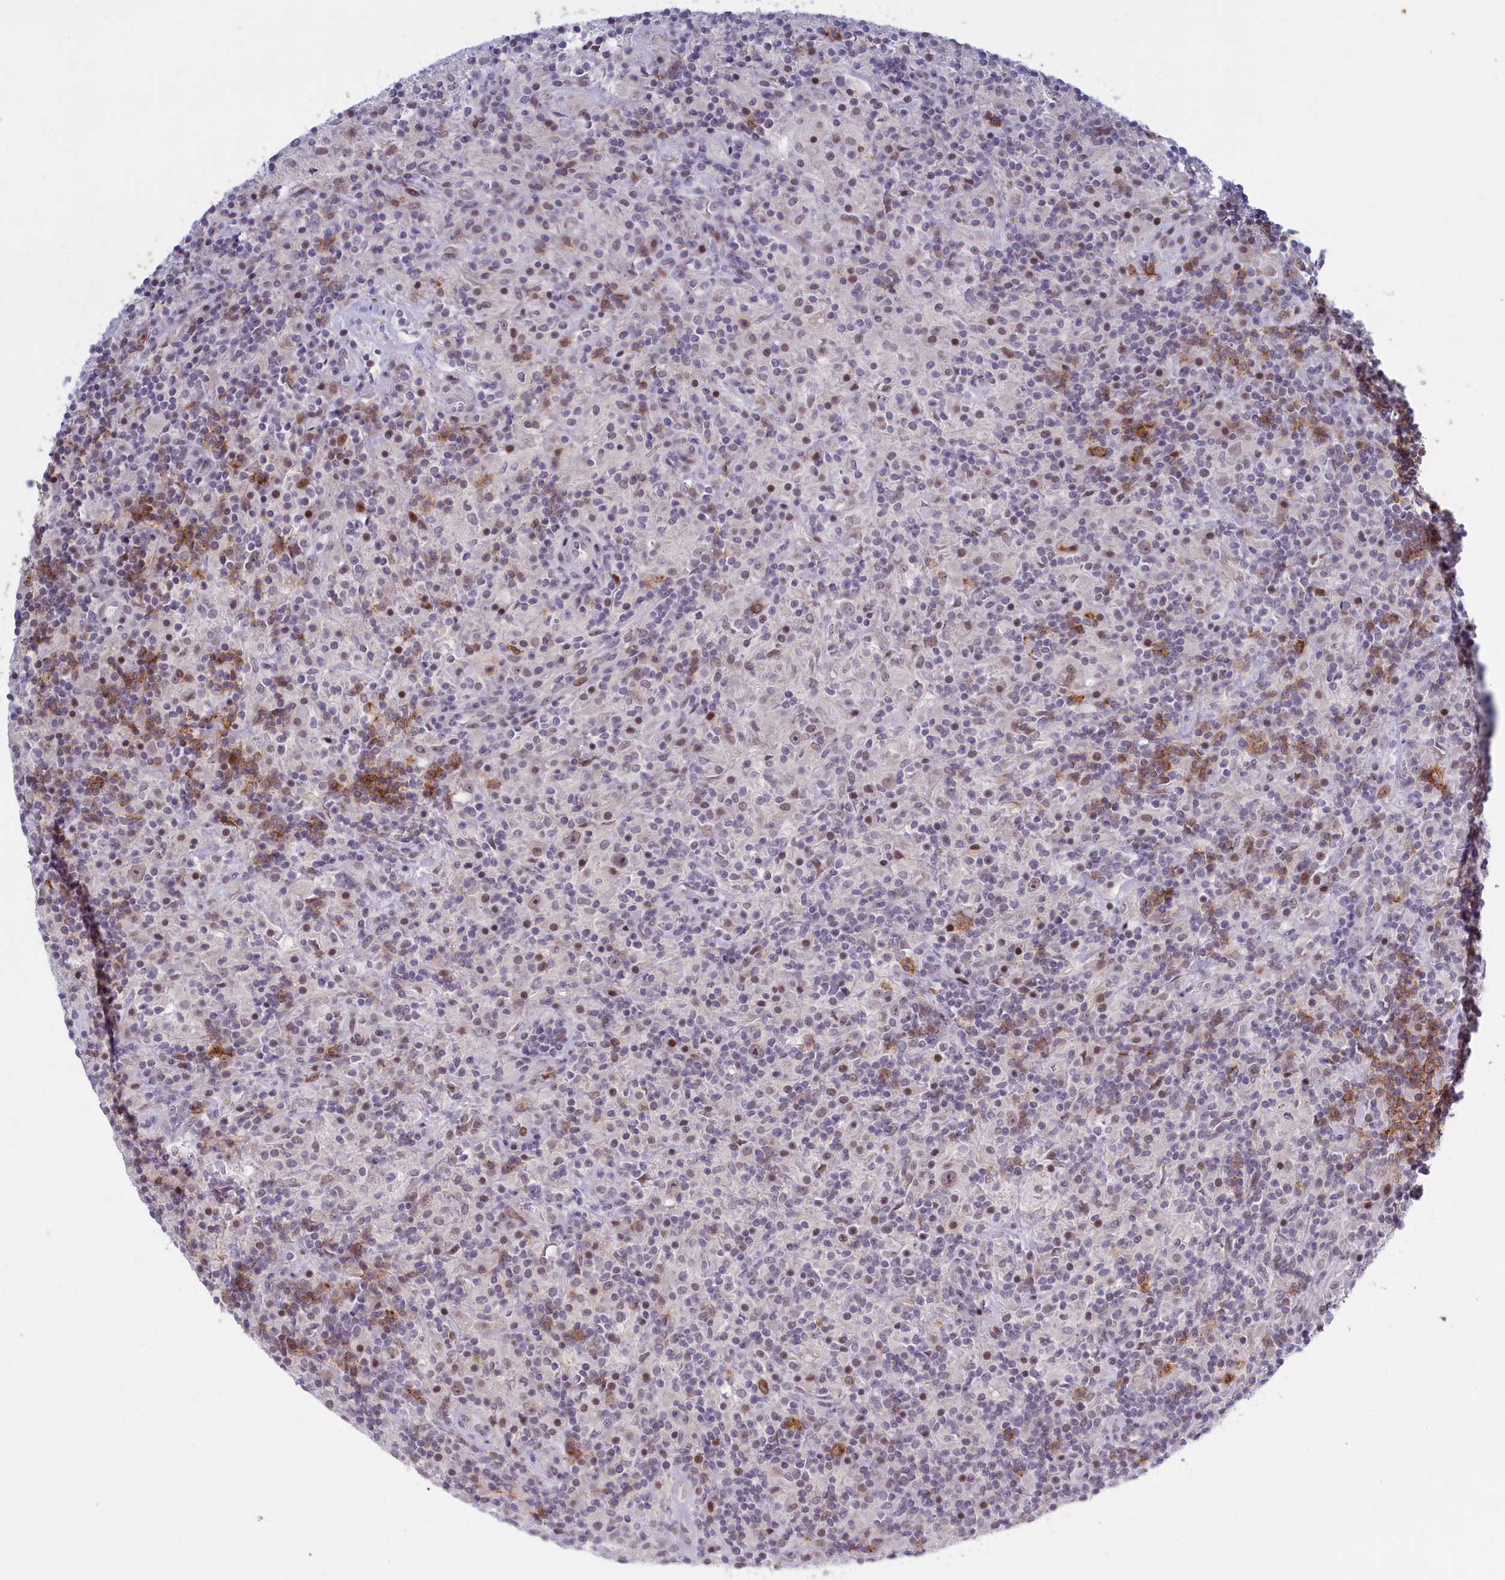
{"staining": {"intensity": "negative", "quantity": "none", "location": "none"}, "tissue": "lymphoma", "cell_type": "Tumor cells", "image_type": "cancer", "snomed": [{"axis": "morphology", "description": "Hodgkin's disease, NOS"}, {"axis": "topography", "description": "Lymph node"}], "caption": "Immunohistochemical staining of human Hodgkin's disease displays no significant positivity in tumor cells.", "gene": "ATF7IP2", "patient": {"sex": "male", "age": 70}}